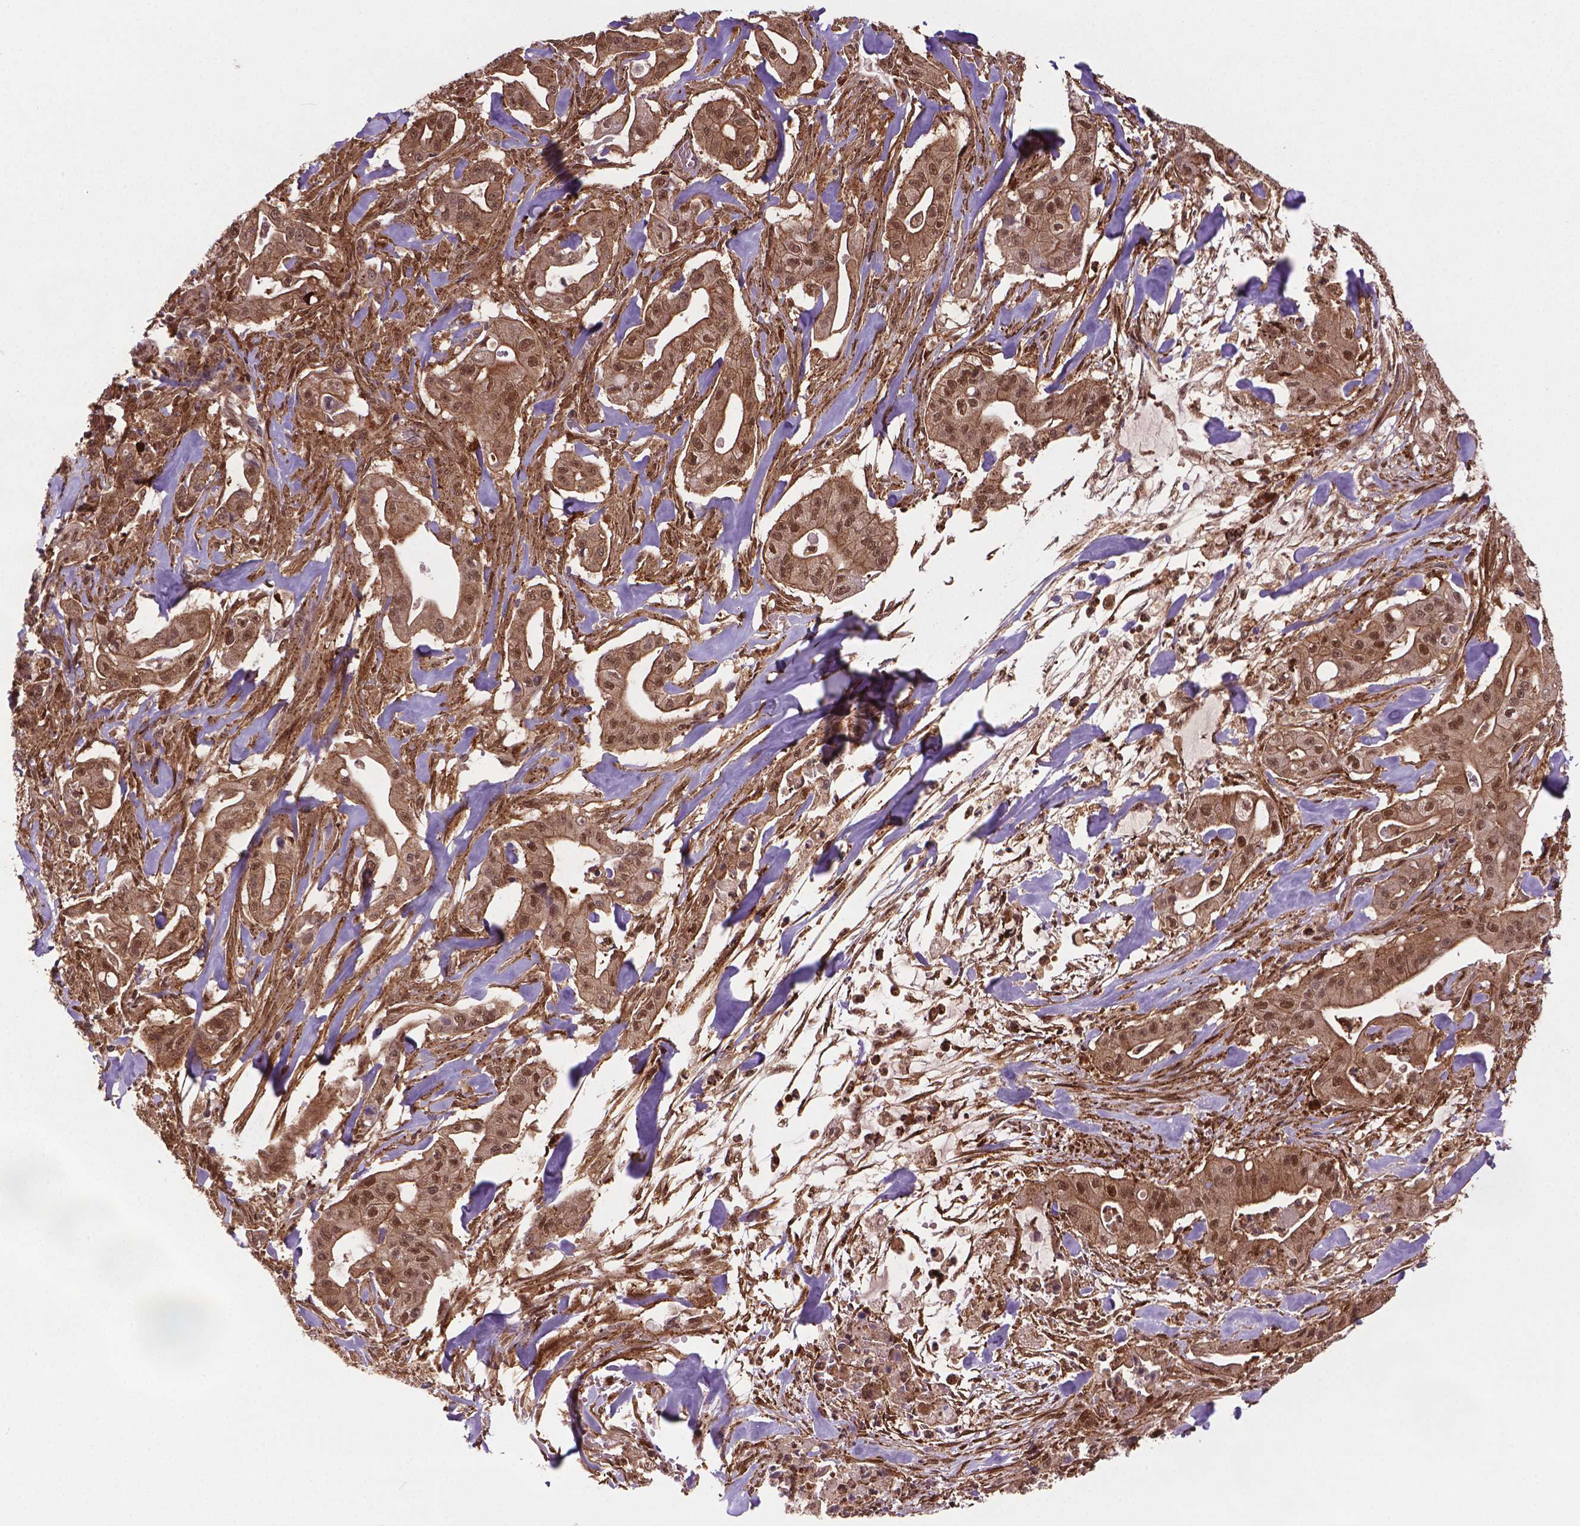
{"staining": {"intensity": "moderate", "quantity": ">75%", "location": "cytoplasmic/membranous,nuclear"}, "tissue": "pancreatic cancer", "cell_type": "Tumor cells", "image_type": "cancer", "snomed": [{"axis": "morphology", "description": "Normal tissue, NOS"}, {"axis": "morphology", "description": "Inflammation, NOS"}, {"axis": "morphology", "description": "Adenocarcinoma, NOS"}, {"axis": "topography", "description": "Pancreas"}], "caption": "Pancreatic cancer stained for a protein (brown) displays moderate cytoplasmic/membranous and nuclear positive positivity in about >75% of tumor cells.", "gene": "PLIN3", "patient": {"sex": "male", "age": 57}}